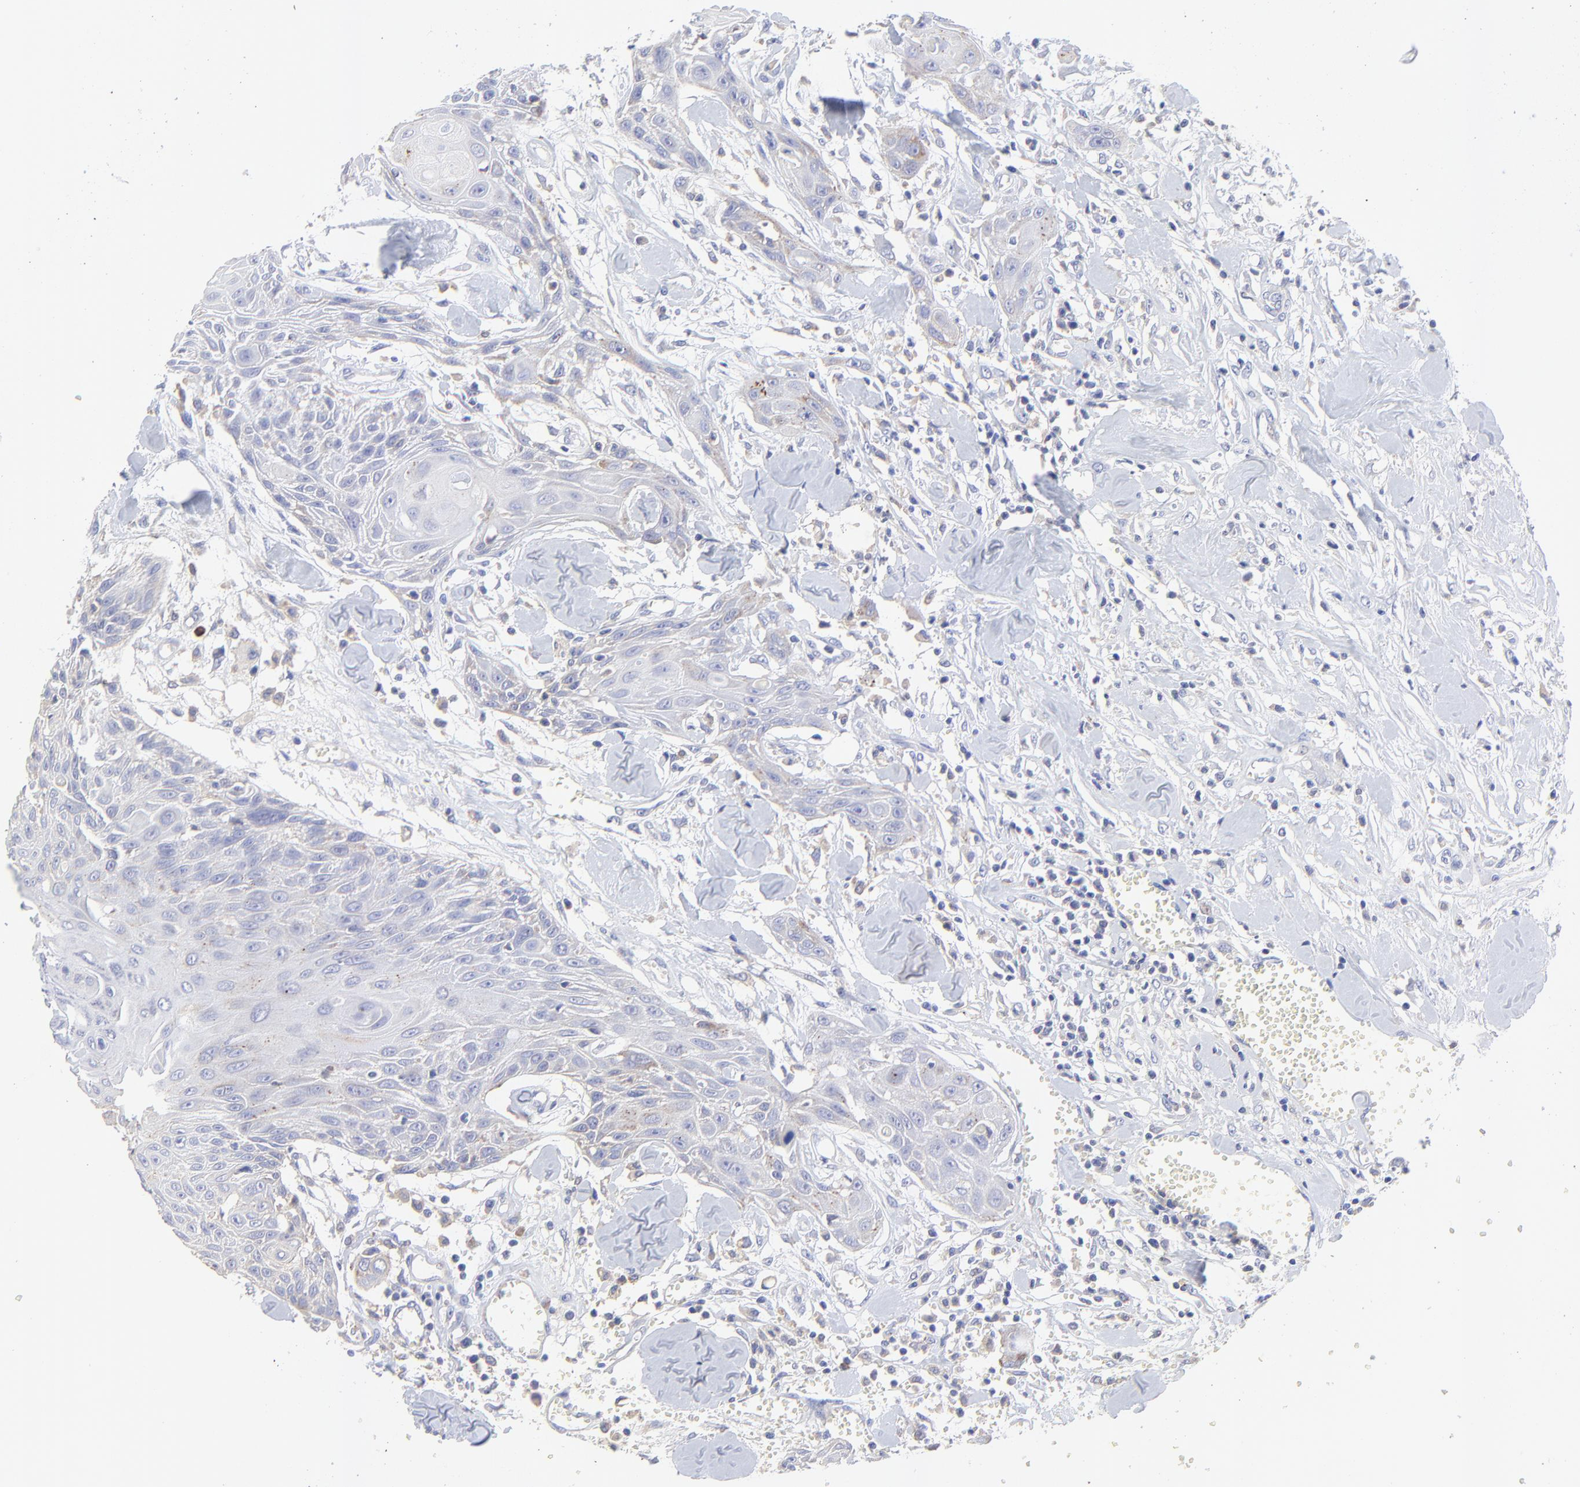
{"staining": {"intensity": "moderate", "quantity": "25%-75%", "location": "cytoplasmic/membranous"}, "tissue": "head and neck cancer", "cell_type": "Tumor cells", "image_type": "cancer", "snomed": [{"axis": "morphology", "description": "Squamous cell carcinoma, NOS"}, {"axis": "morphology", "description": "Squamous cell carcinoma, metastatic, NOS"}, {"axis": "topography", "description": "Lymph node"}, {"axis": "topography", "description": "Salivary gland"}, {"axis": "topography", "description": "Head-Neck"}], "caption": "Protein staining of head and neck cancer tissue demonstrates moderate cytoplasmic/membranous positivity in approximately 25%-75% of tumor cells. Using DAB (brown) and hematoxylin (blue) stains, captured at high magnification using brightfield microscopy.", "gene": "LHFPL1", "patient": {"sex": "female", "age": 74}}